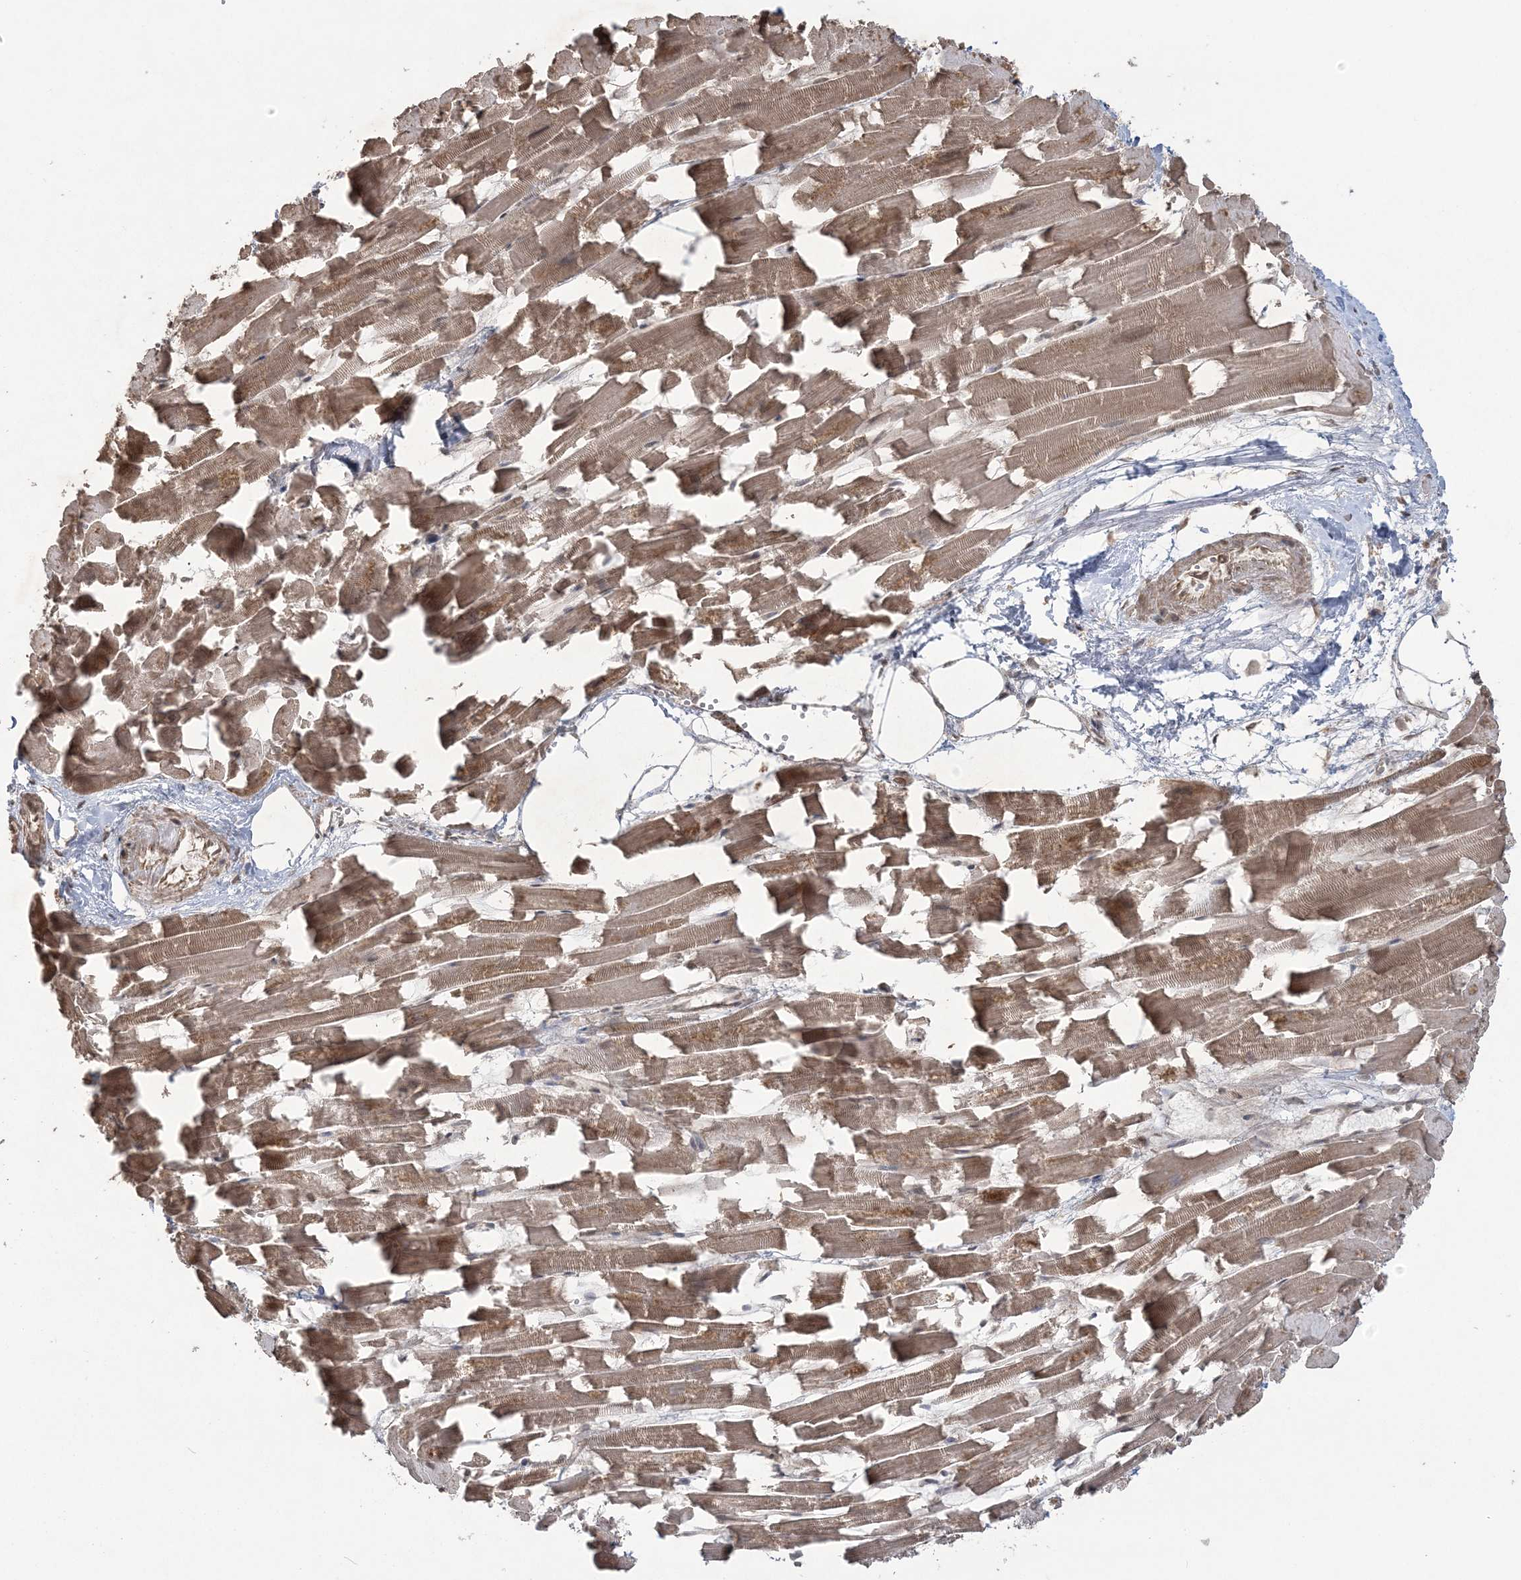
{"staining": {"intensity": "moderate", "quantity": ">75%", "location": "cytoplasmic/membranous,nuclear"}, "tissue": "heart muscle", "cell_type": "Cardiomyocytes", "image_type": "normal", "snomed": [{"axis": "morphology", "description": "Normal tissue, NOS"}, {"axis": "topography", "description": "Heart"}], "caption": "Normal heart muscle was stained to show a protein in brown. There is medium levels of moderate cytoplasmic/membranous,nuclear staining in approximately >75% of cardiomyocytes. Using DAB (brown) and hematoxylin (blue) stains, captured at high magnification using brightfield microscopy.", "gene": "ZNF839", "patient": {"sex": "female", "age": 64}}